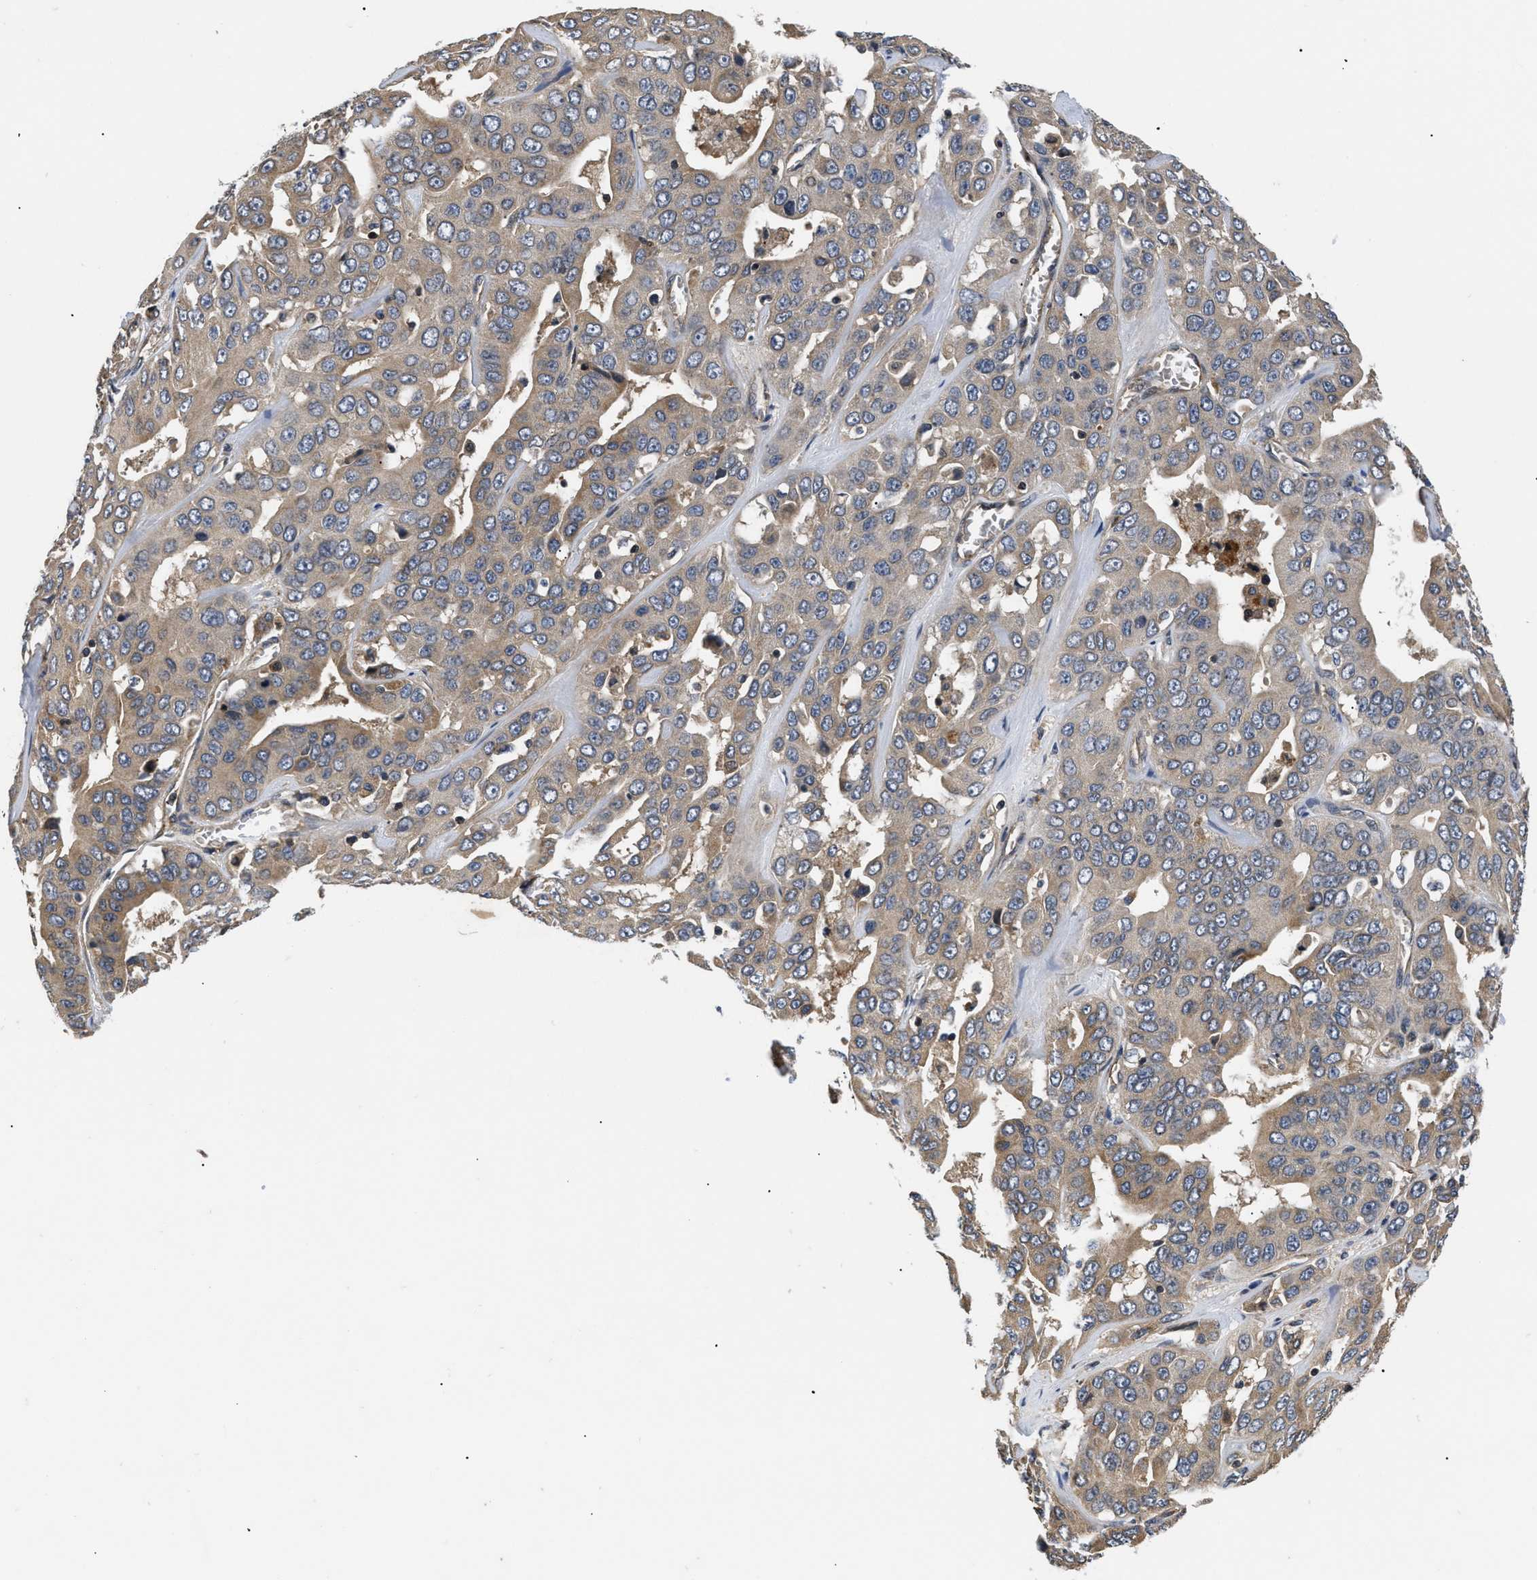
{"staining": {"intensity": "moderate", "quantity": ">75%", "location": "cytoplasmic/membranous"}, "tissue": "liver cancer", "cell_type": "Tumor cells", "image_type": "cancer", "snomed": [{"axis": "morphology", "description": "Cholangiocarcinoma"}, {"axis": "topography", "description": "Liver"}], "caption": "Immunohistochemistry of human cholangiocarcinoma (liver) demonstrates medium levels of moderate cytoplasmic/membranous positivity in approximately >75% of tumor cells.", "gene": "HMGCR", "patient": {"sex": "female", "age": 52}}